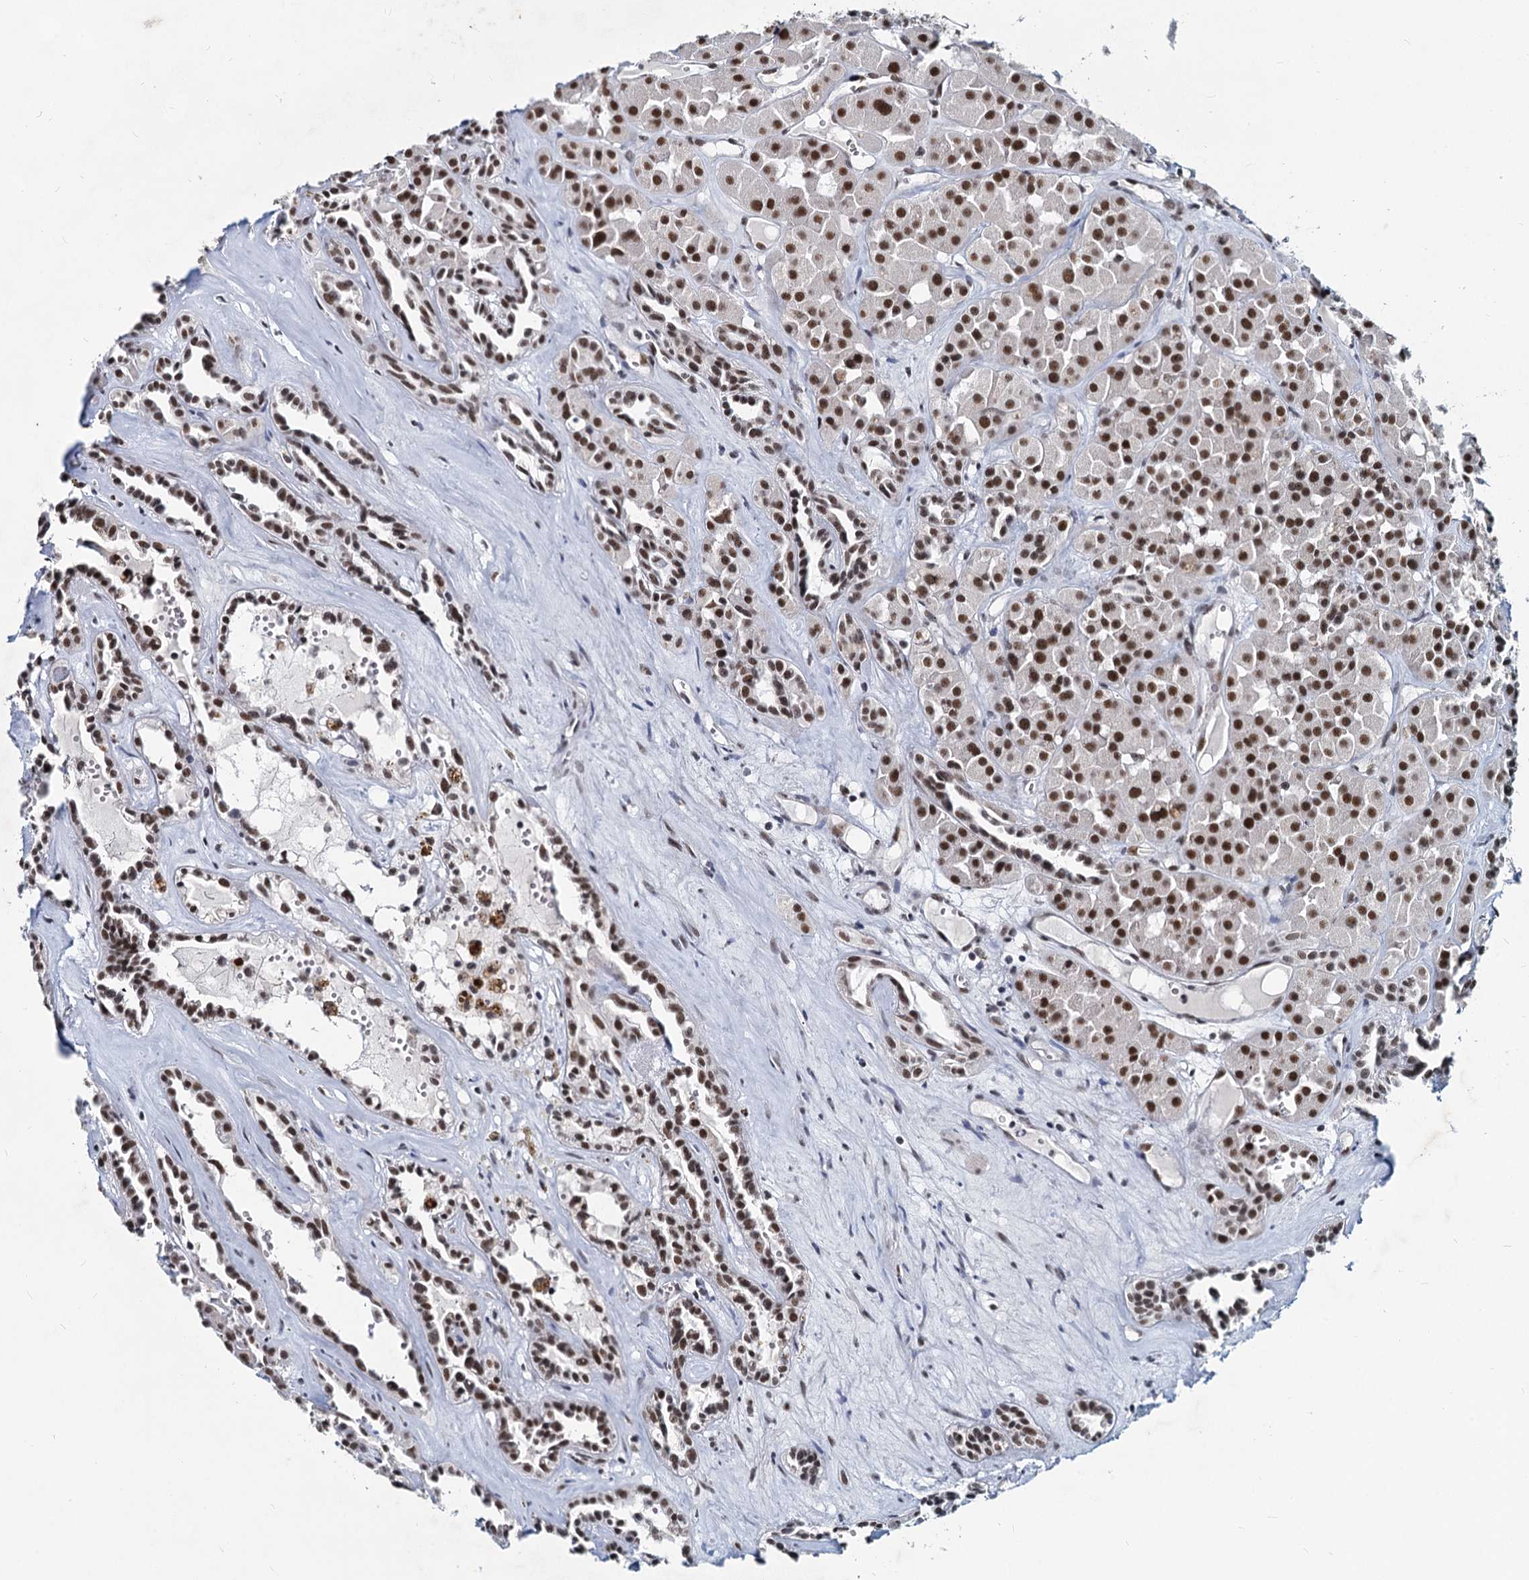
{"staining": {"intensity": "strong", "quantity": ">75%", "location": "nuclear"}, "tissue": "renal cancer", "cell_type": "Tumor cells", "image_type": "cancer", "snomed": [{"axis": "morphology", "description": "Carcinoma, NOS"}, {"axis": "topography", "description": "Kidney"}], "caption": "Renal carcinoma stained with a protein marker shows strong staining in tumor cells.", "gene": "METTL14", "patient": {"sex": "female", "age": 75}}